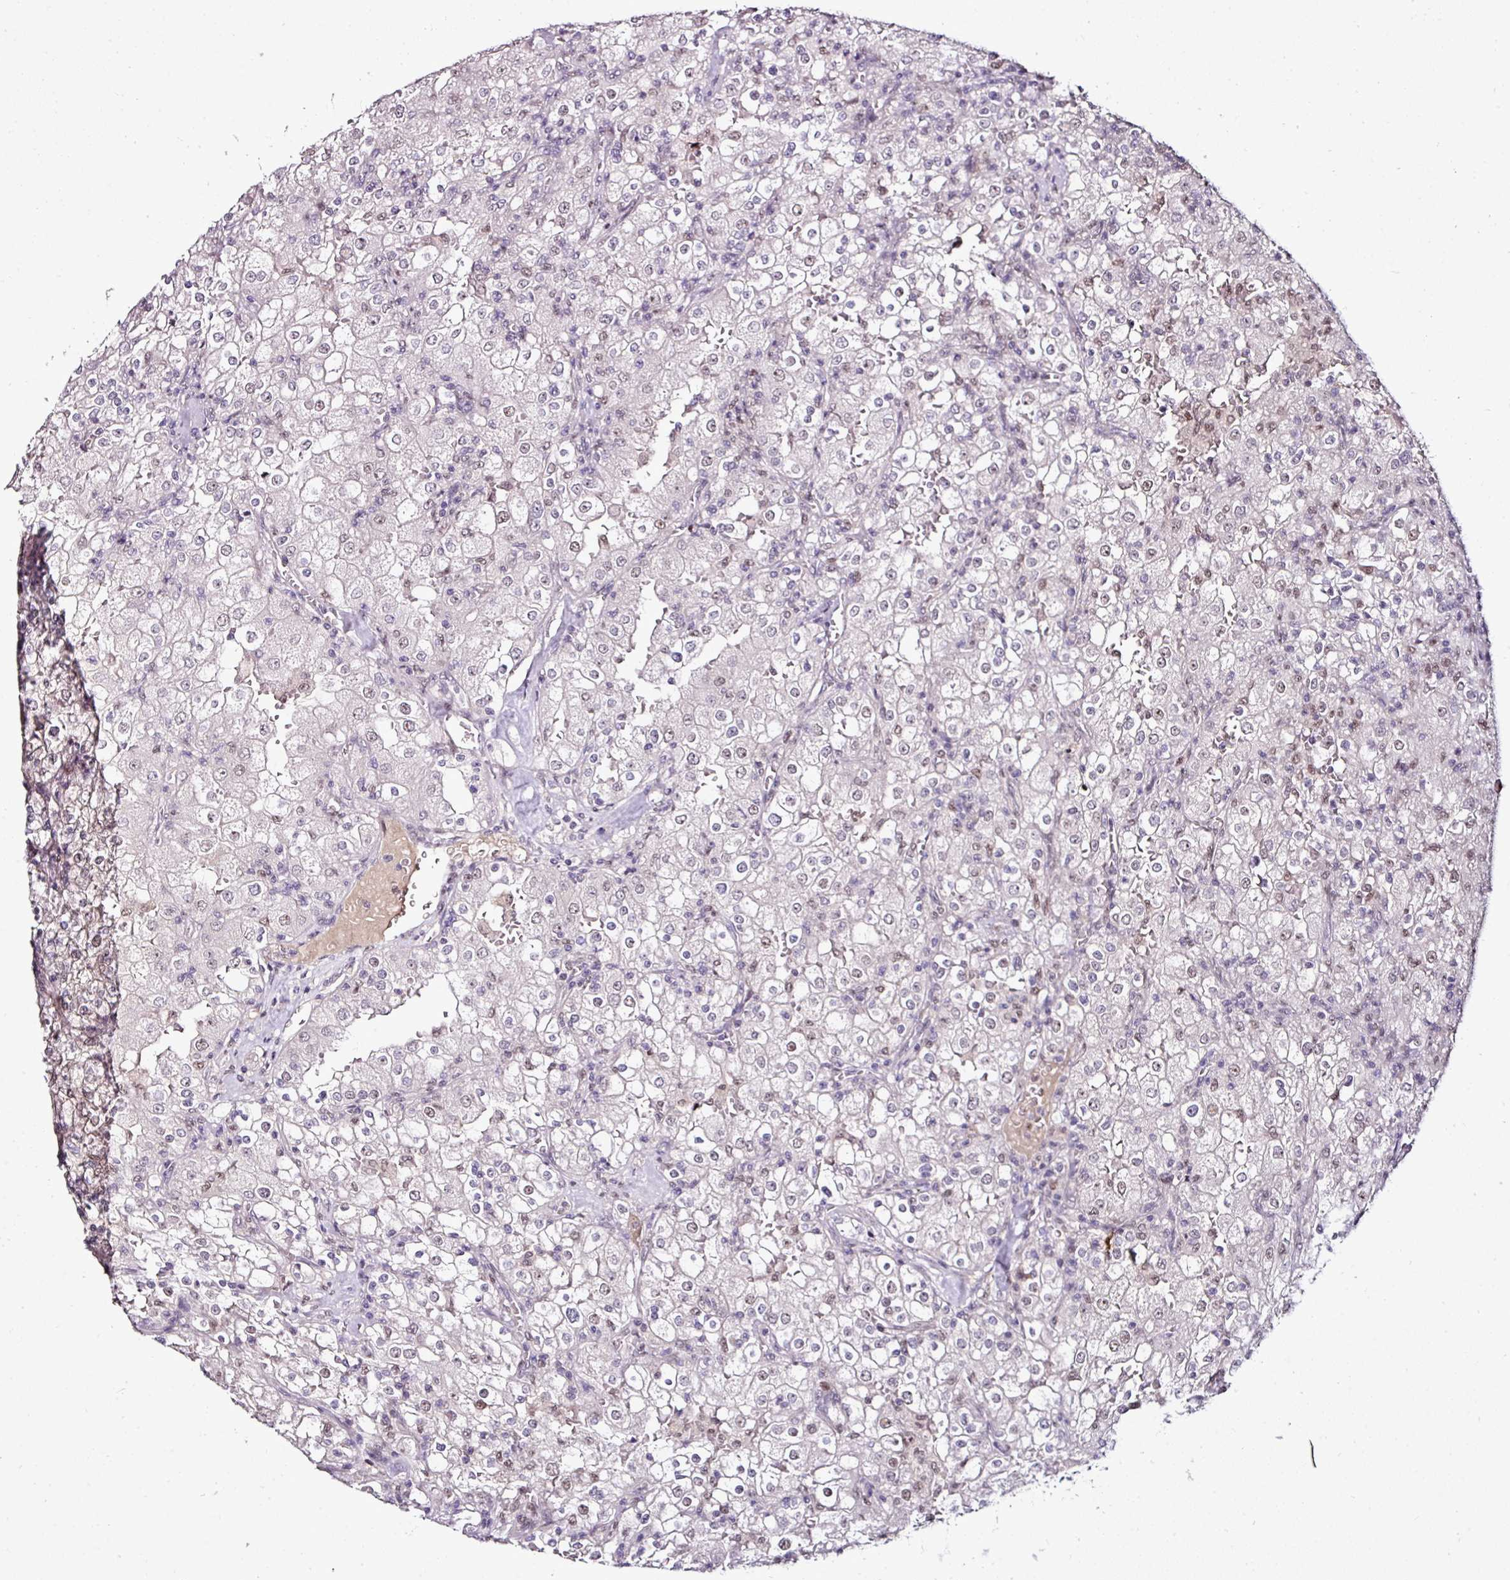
{"staining": {"intensity": "moderate", "quantity": "25%-75%", "location": "nuclear"}, "tissue": "renal cancer", "cell_type": "Tumor cells", "image_type": "cancer", "snomed": [{"axis": "morphology", "description": "Adenocarcinoma, NOS"}, {"axis": "topography", "description": "Kidney"}], "caption": "High-magnification brightfield microscopy of renal cancer stained with DAB (brown) and counterstained with hematoxylin (blue). tumor cells exhibit moderate nuclear positivity is appreciated in about25%-75% of cells.", "gene": "KLF16", "patient": {"sex": "female", "age": 74}}